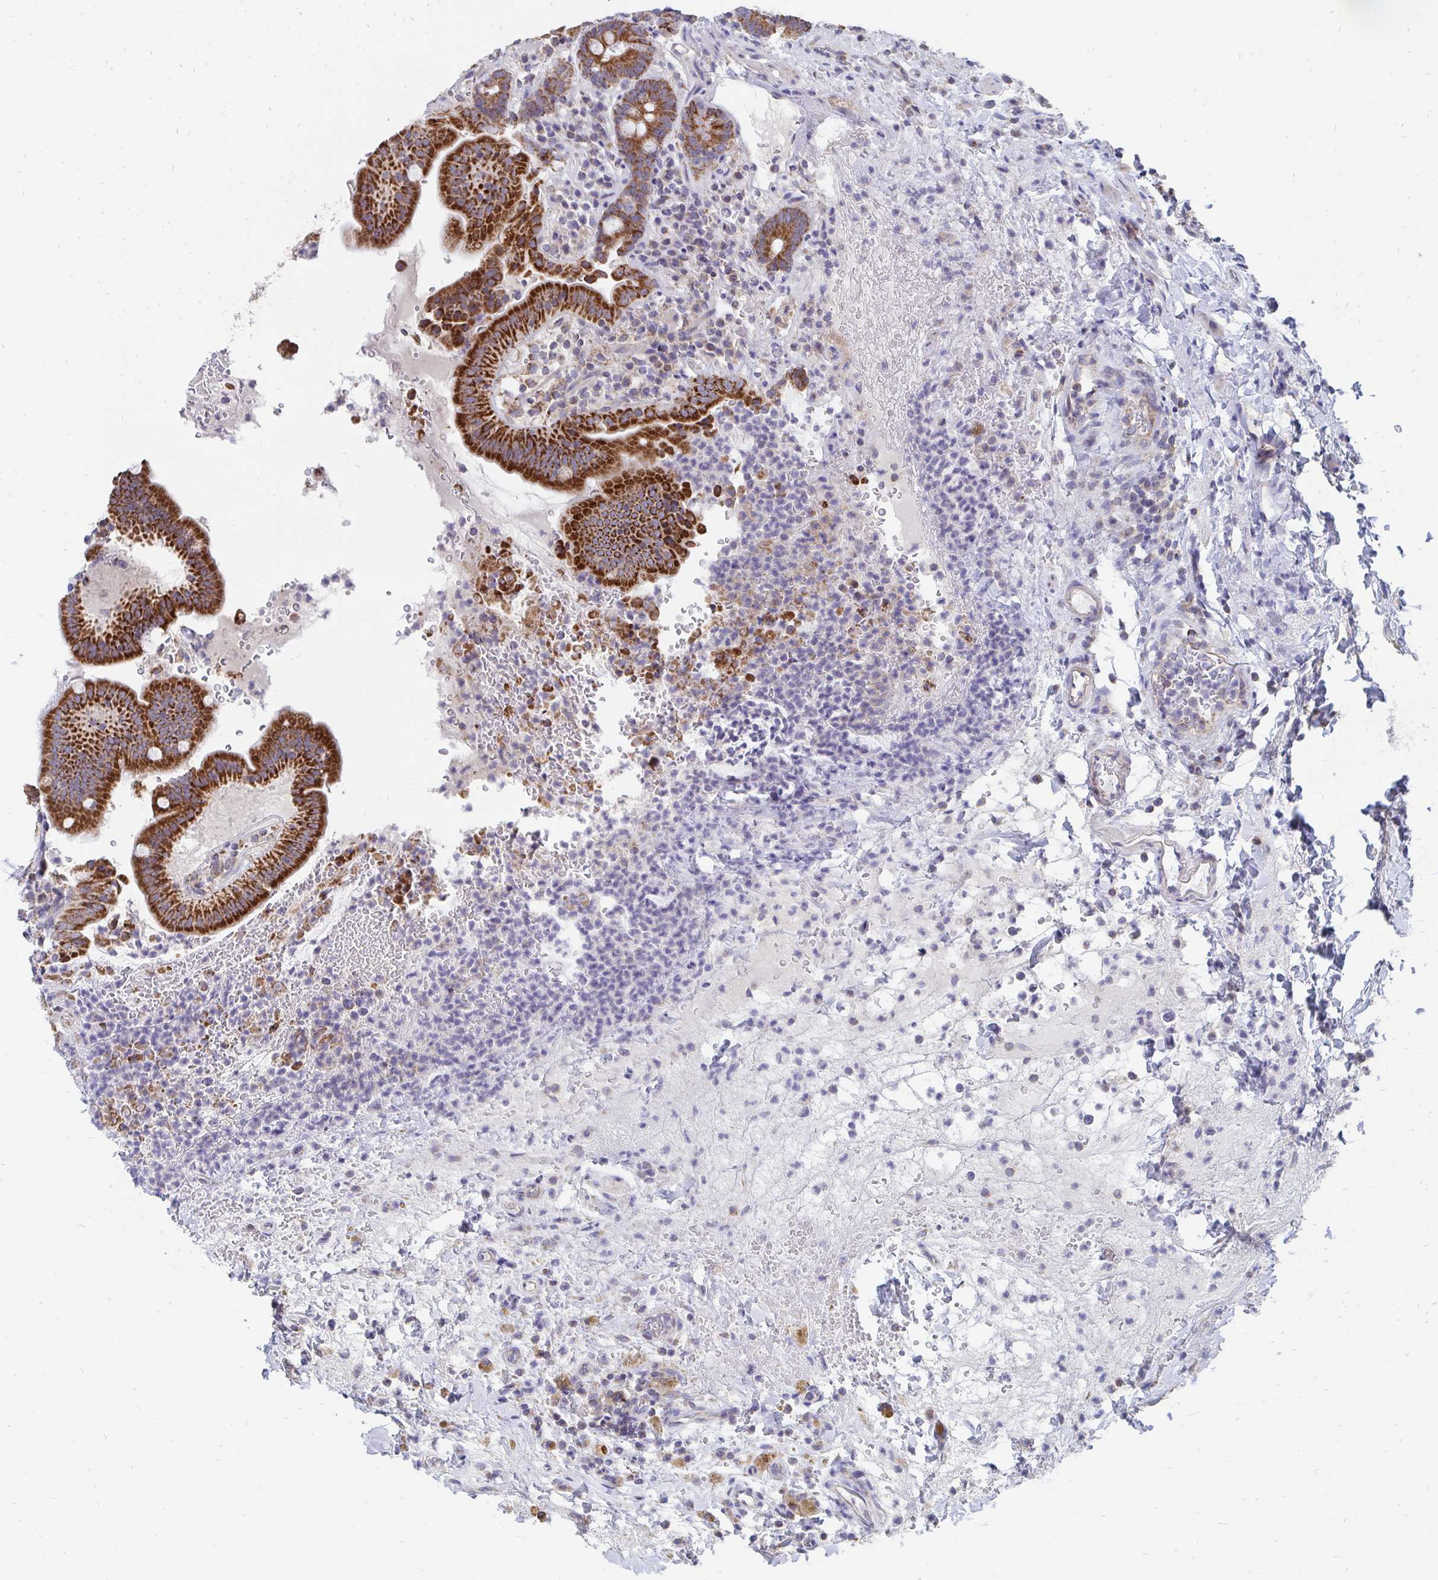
{"staining": {"intensity": "strong", "quantity": ">75%", "location": "cytoplasmic/membranous"}, "tissue": "small intestine", "cell_type": "Glandular cells", "image_type": "normal", "snomed": [{"axis": "morphology", "description": "Normal tissue, NOS"}, {"axis": "topography", "description": "Small intestine"}], "caption": "A brown stain labels strong cytoplasmic/membranous staining of a protein in glandular cells of benign small intestine. (DAB IHC with brightfield microscopy, high magnification).", "gene": "PC", "patient": {"sex": "male", "age": 26}}